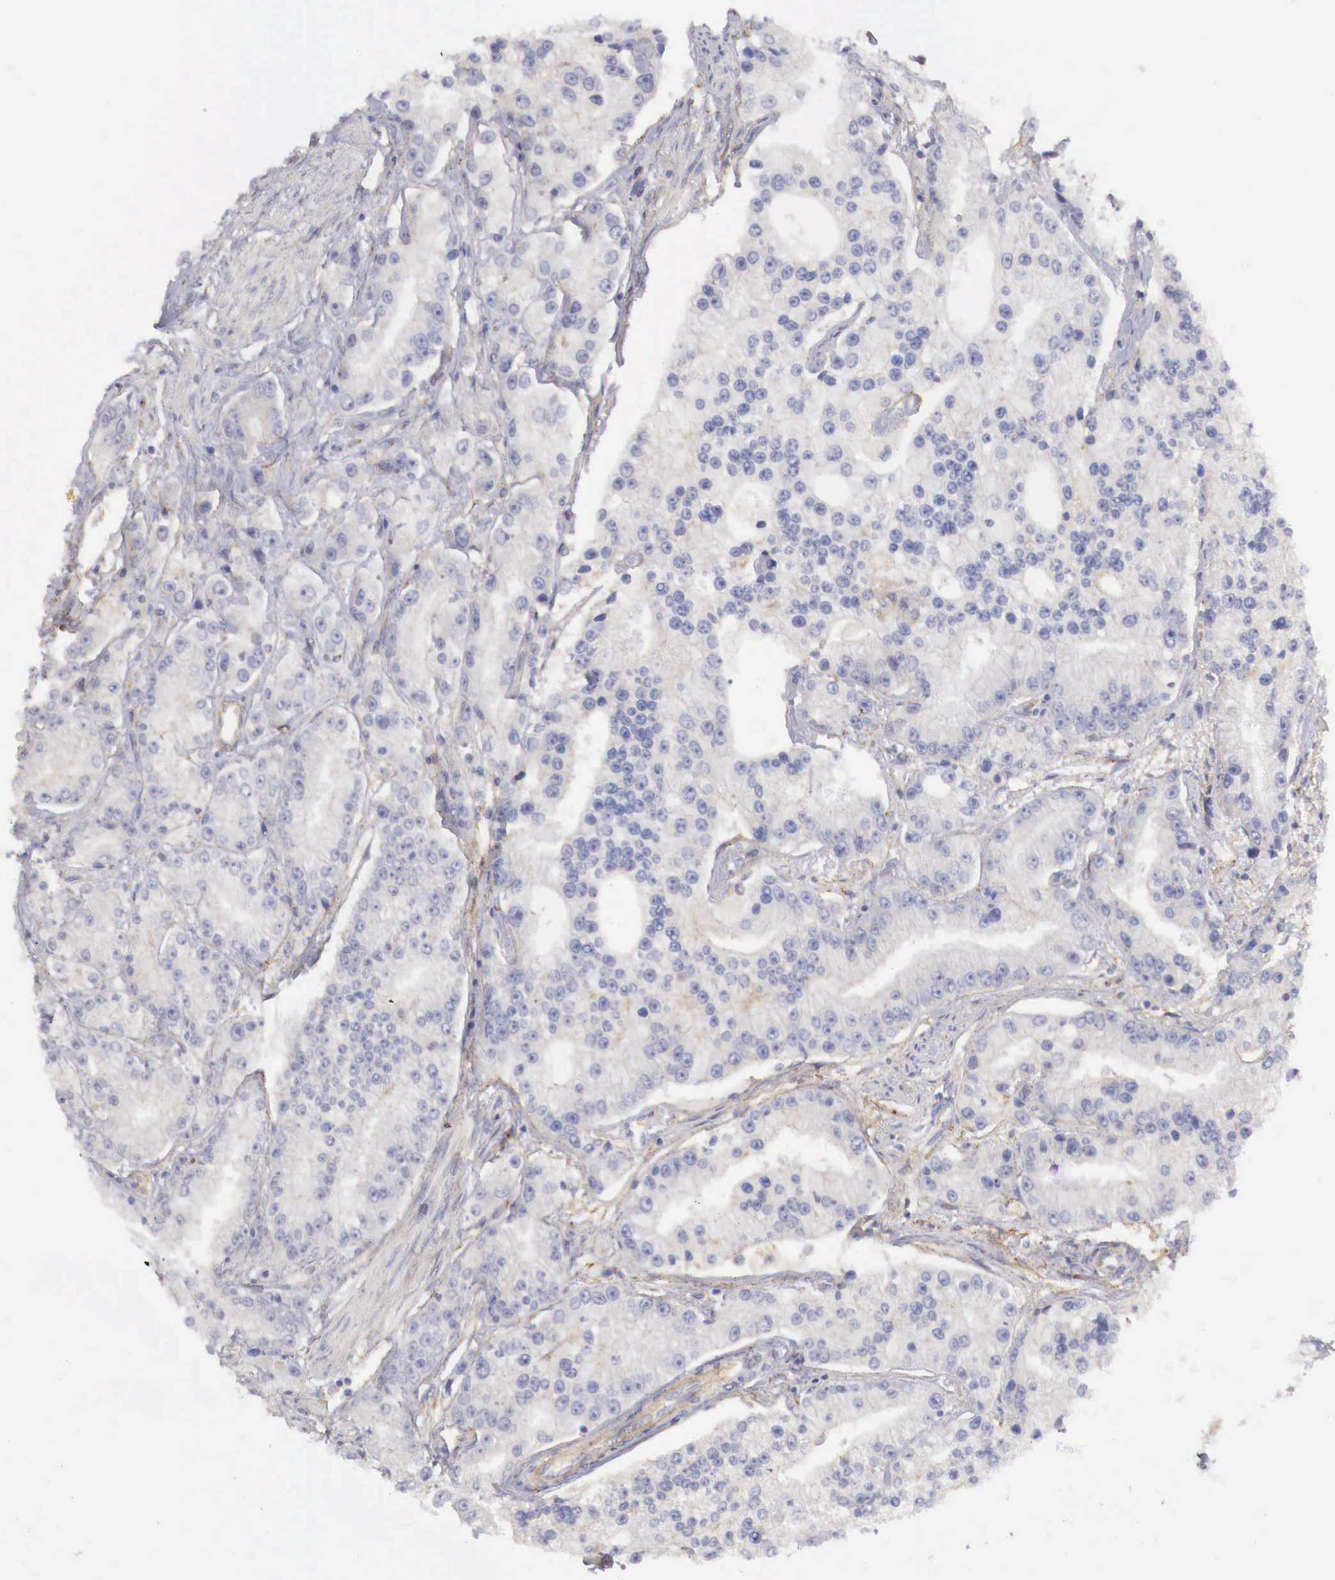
{"staining": {"intensity": "negative", "quantity": "none", "location": "none"}, "tissue": "prostate cancer", "cell_type": "Tumor cells", "image_type": "cancer", "snomed": [{"axis": "morphology", "description": "Adenocarcinoma, Medium grade"}, {"axis": "topography", "description": "Prostate"}], "caption": "The micrograph demonstrates no staining of tumor cells in prostate adenocarcinoma (medium-grade).", "gene": "KLHDC7B", "patient": {"sex": "male", "age": 72}}